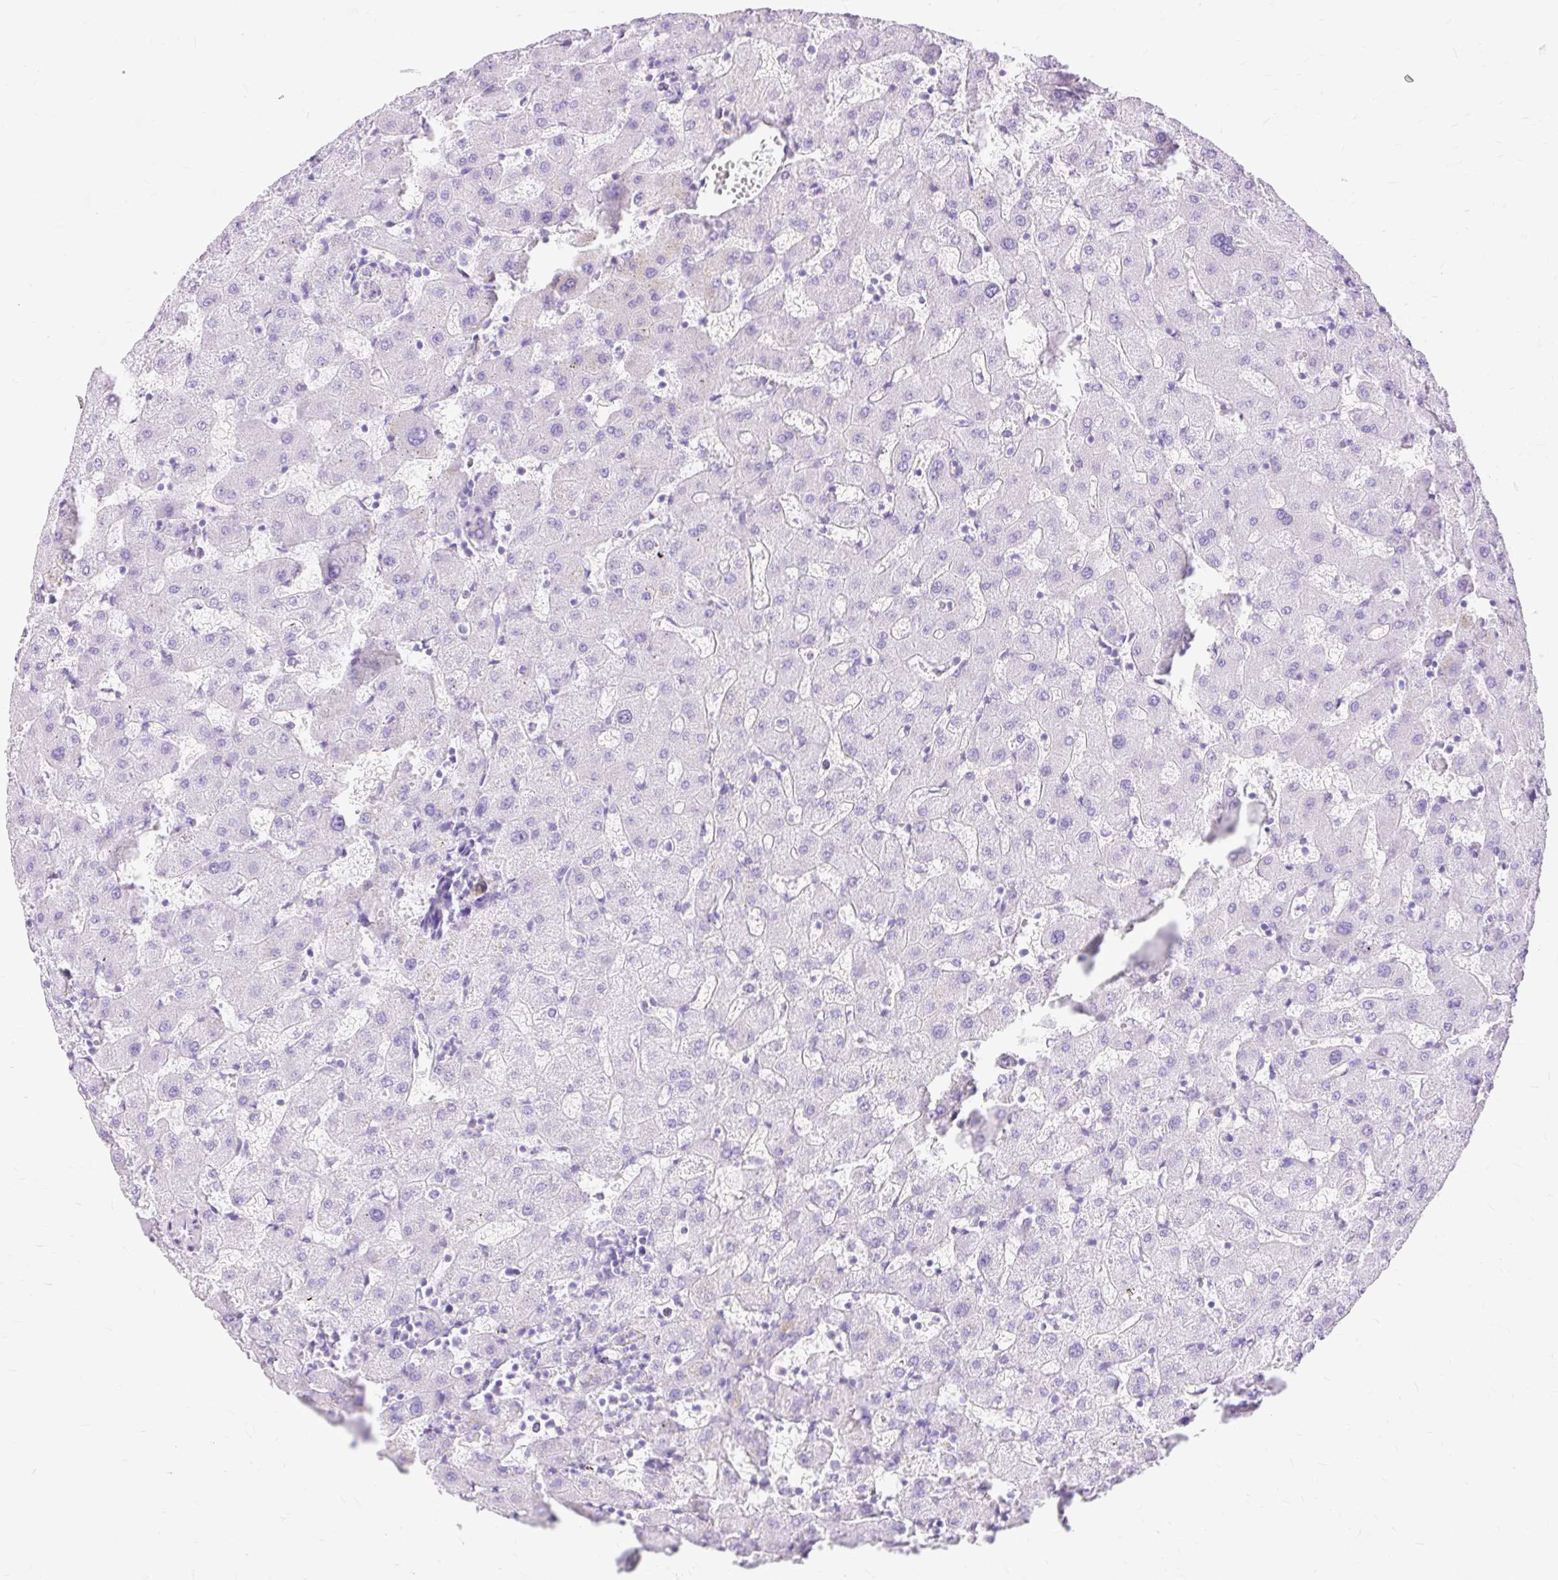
{"staining": {"intensity": "negative", "quantity": "none", "location": "none"}, "tissue": "liver", "cell_type": "Cholangiocytes", "image_type": "normal", "snomed": [{"axis": "morphology", "description": "Normal tissue, NOS"}, {"axis": "topography", "description": "Liver"}], "caption": "The image reveals no significant positivity in cholangiocytes of liver.", "gene": "MBP", "patient": {"sex": "female", "age": 63}}